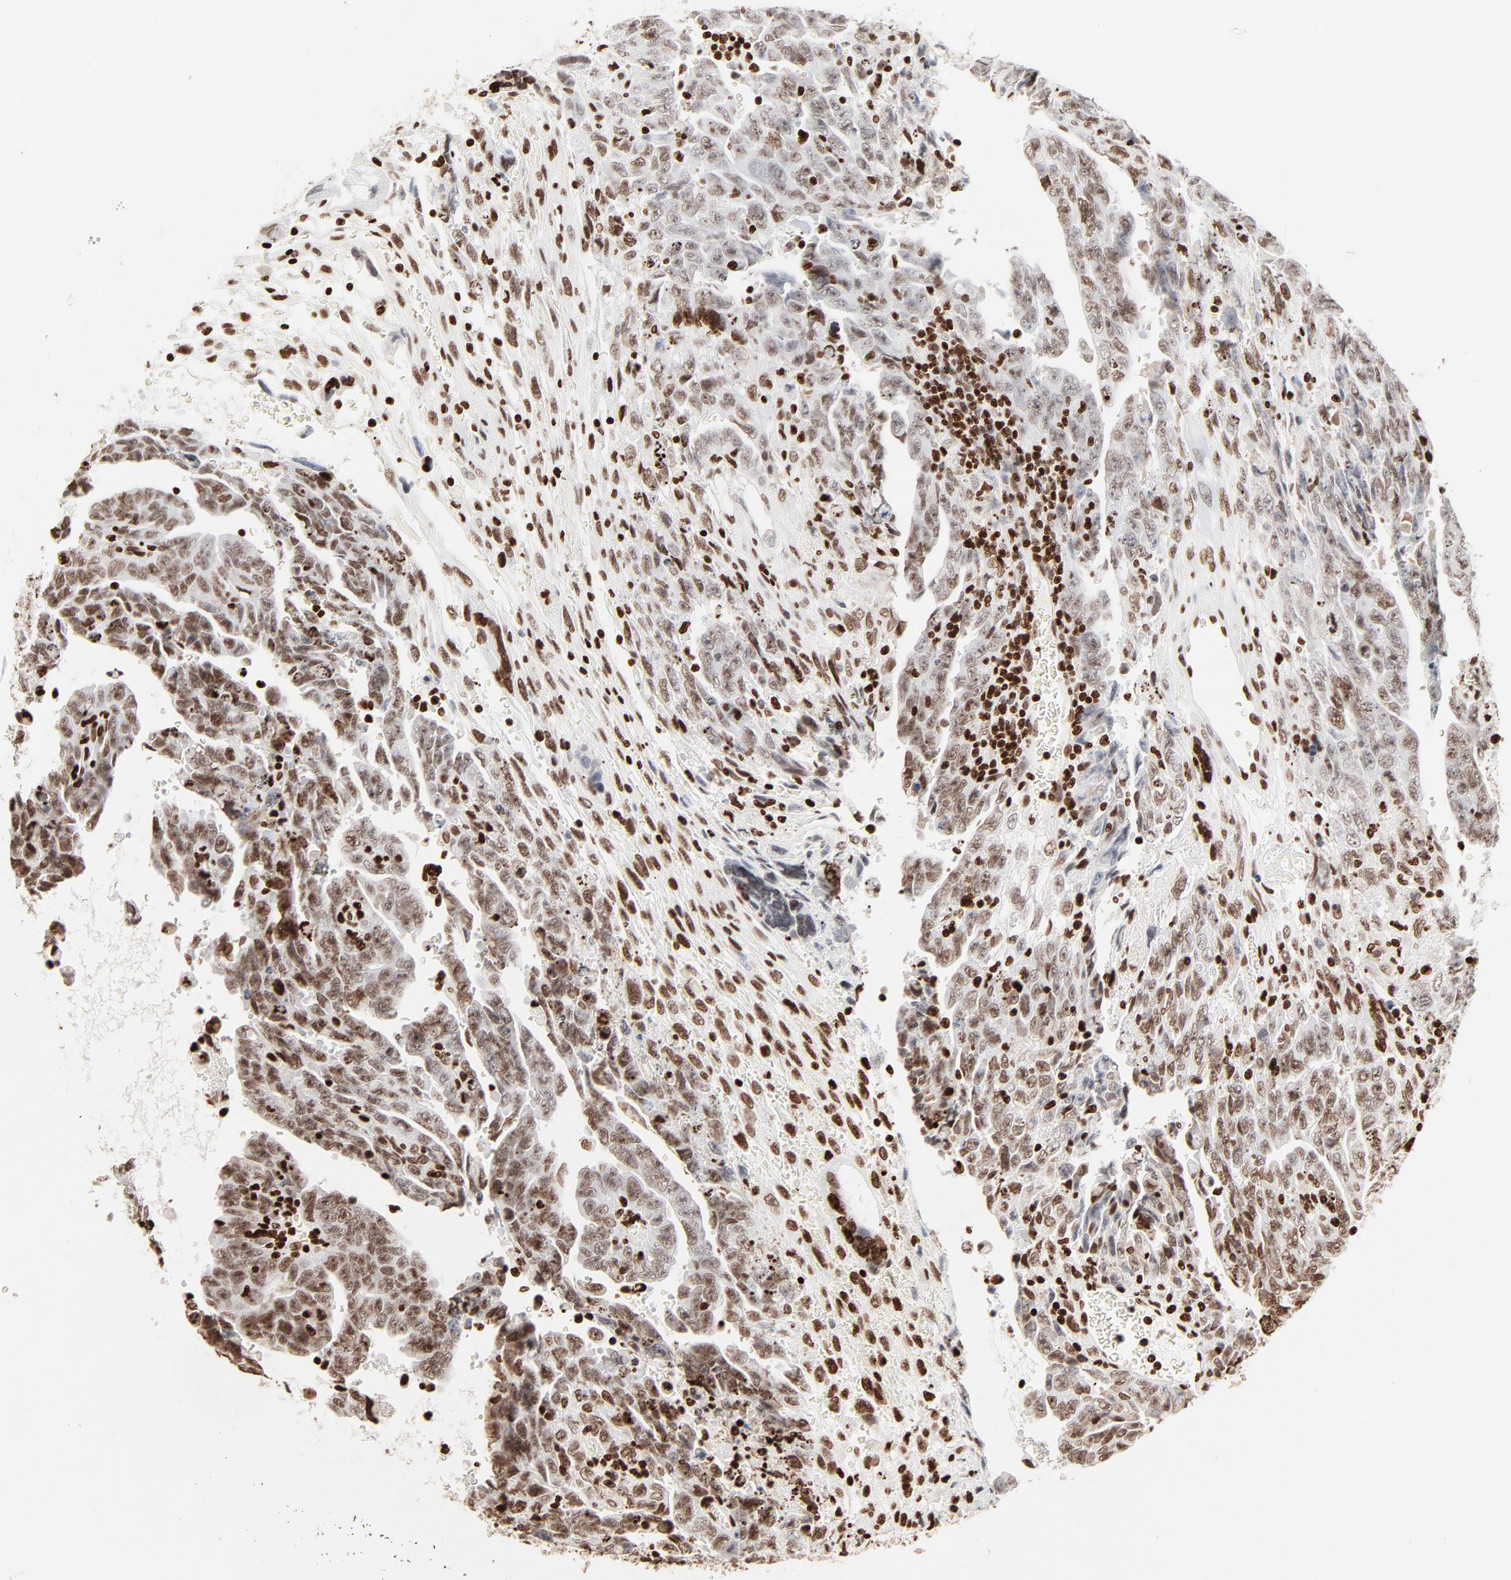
{"staining": {"intensity": "moderate", "quantity": ">75%", "location": "nuclear"}, "tissue": "testis cancer", "cell_type": "Tumor cells", "image_type": "cancer", "snomed": [{"axis": "morphology", "description": "Carcinoma, Embryonal, NOS"}, {"axis": "topography", "description": "Testis"}], "caption": "A micrograph of human testis cancer stained for a protein displays moderate nuclear brown staining in tumor cells.", "gene": "HMGB2", "patient": {"sex": "male", "age": 28}}